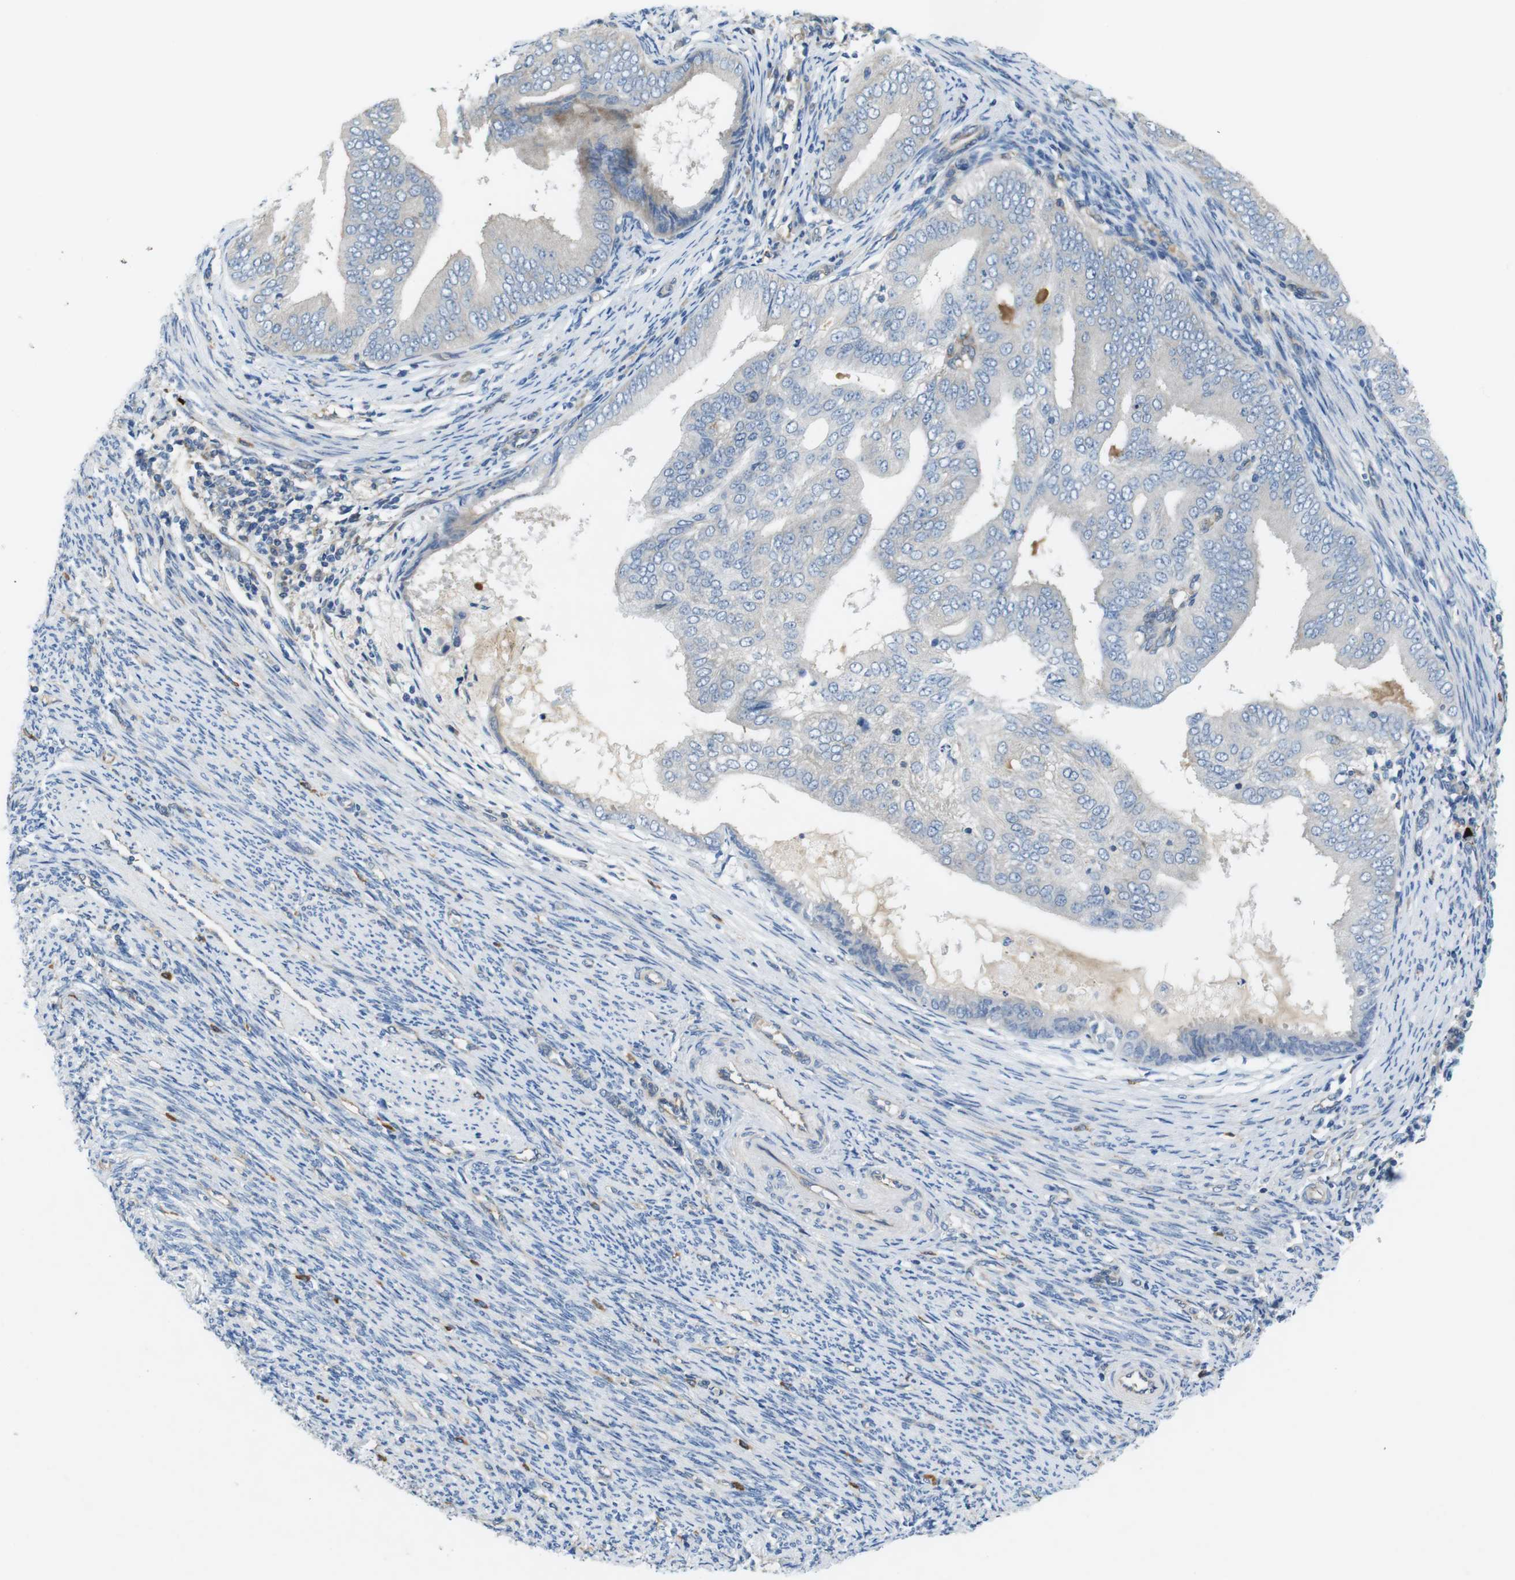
{"staining": {"intensity": "negative", "quantity": "none", "location": "none"}, "tissue": "endometrial cancer", "cell_type": "Tumor cells", "image_type": "cancer", "snomed": [{"axis": "morphology", "description": "Adenocarcinoma, NOS"}, {"axis": "topography", "description": "Endometrium"}], "caption": "Immunohistochemical staining of endometrial cancer (adenocarcinoma) demonstrates no significant expression in tumor cells. (DAB IHC, high magnification).", "gene": "DCLK1", "patient": {"sex": "female", "age": 58}}